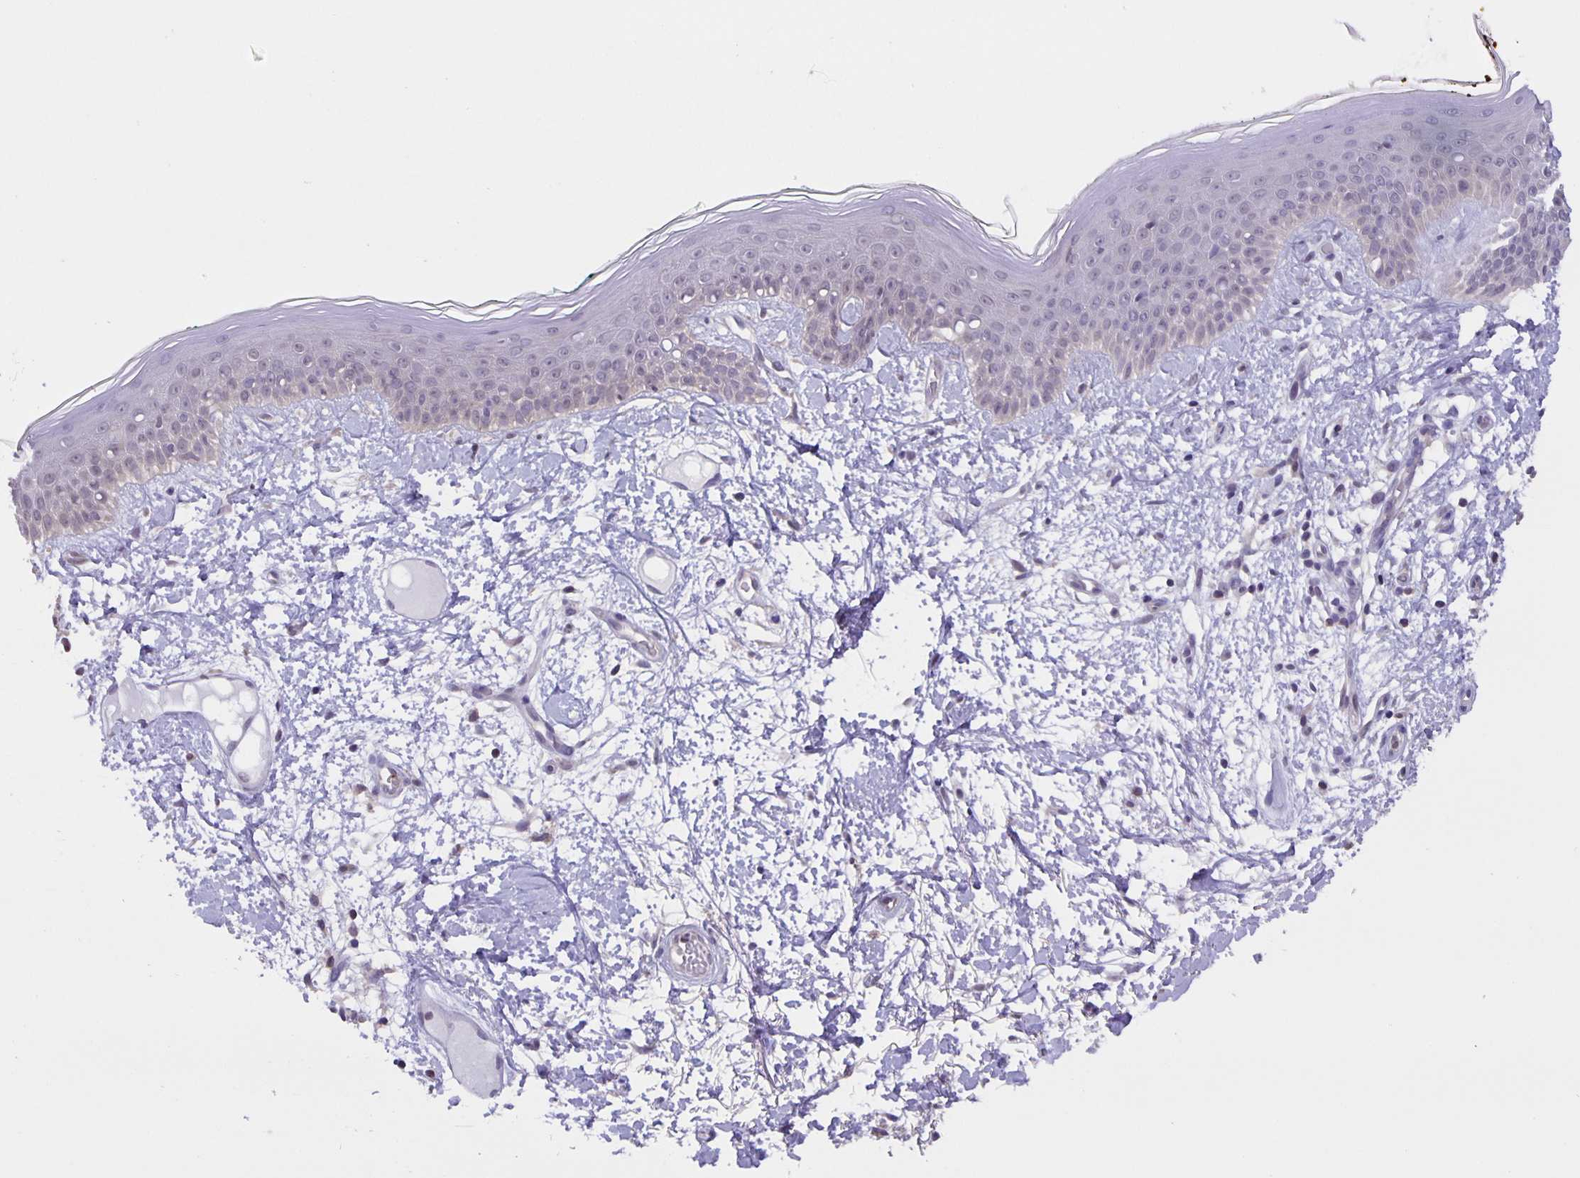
{"staining": {"intensity": "negative", "quantity": "none", "location": "none"}, "tissue": "skin", "cell_type": "Fibroblasts", "image_type": "normal", "snomed": [{"axis": "morphology", "description": "Normal tissue, NOS"}, {"axis": "topography", "description": "Skin"}], "caption": "The micrograph shows no significant expression in fibroblasts of skin.", "gene": "MARCHF6", "patient": {"sex": "female", "age": 34}}